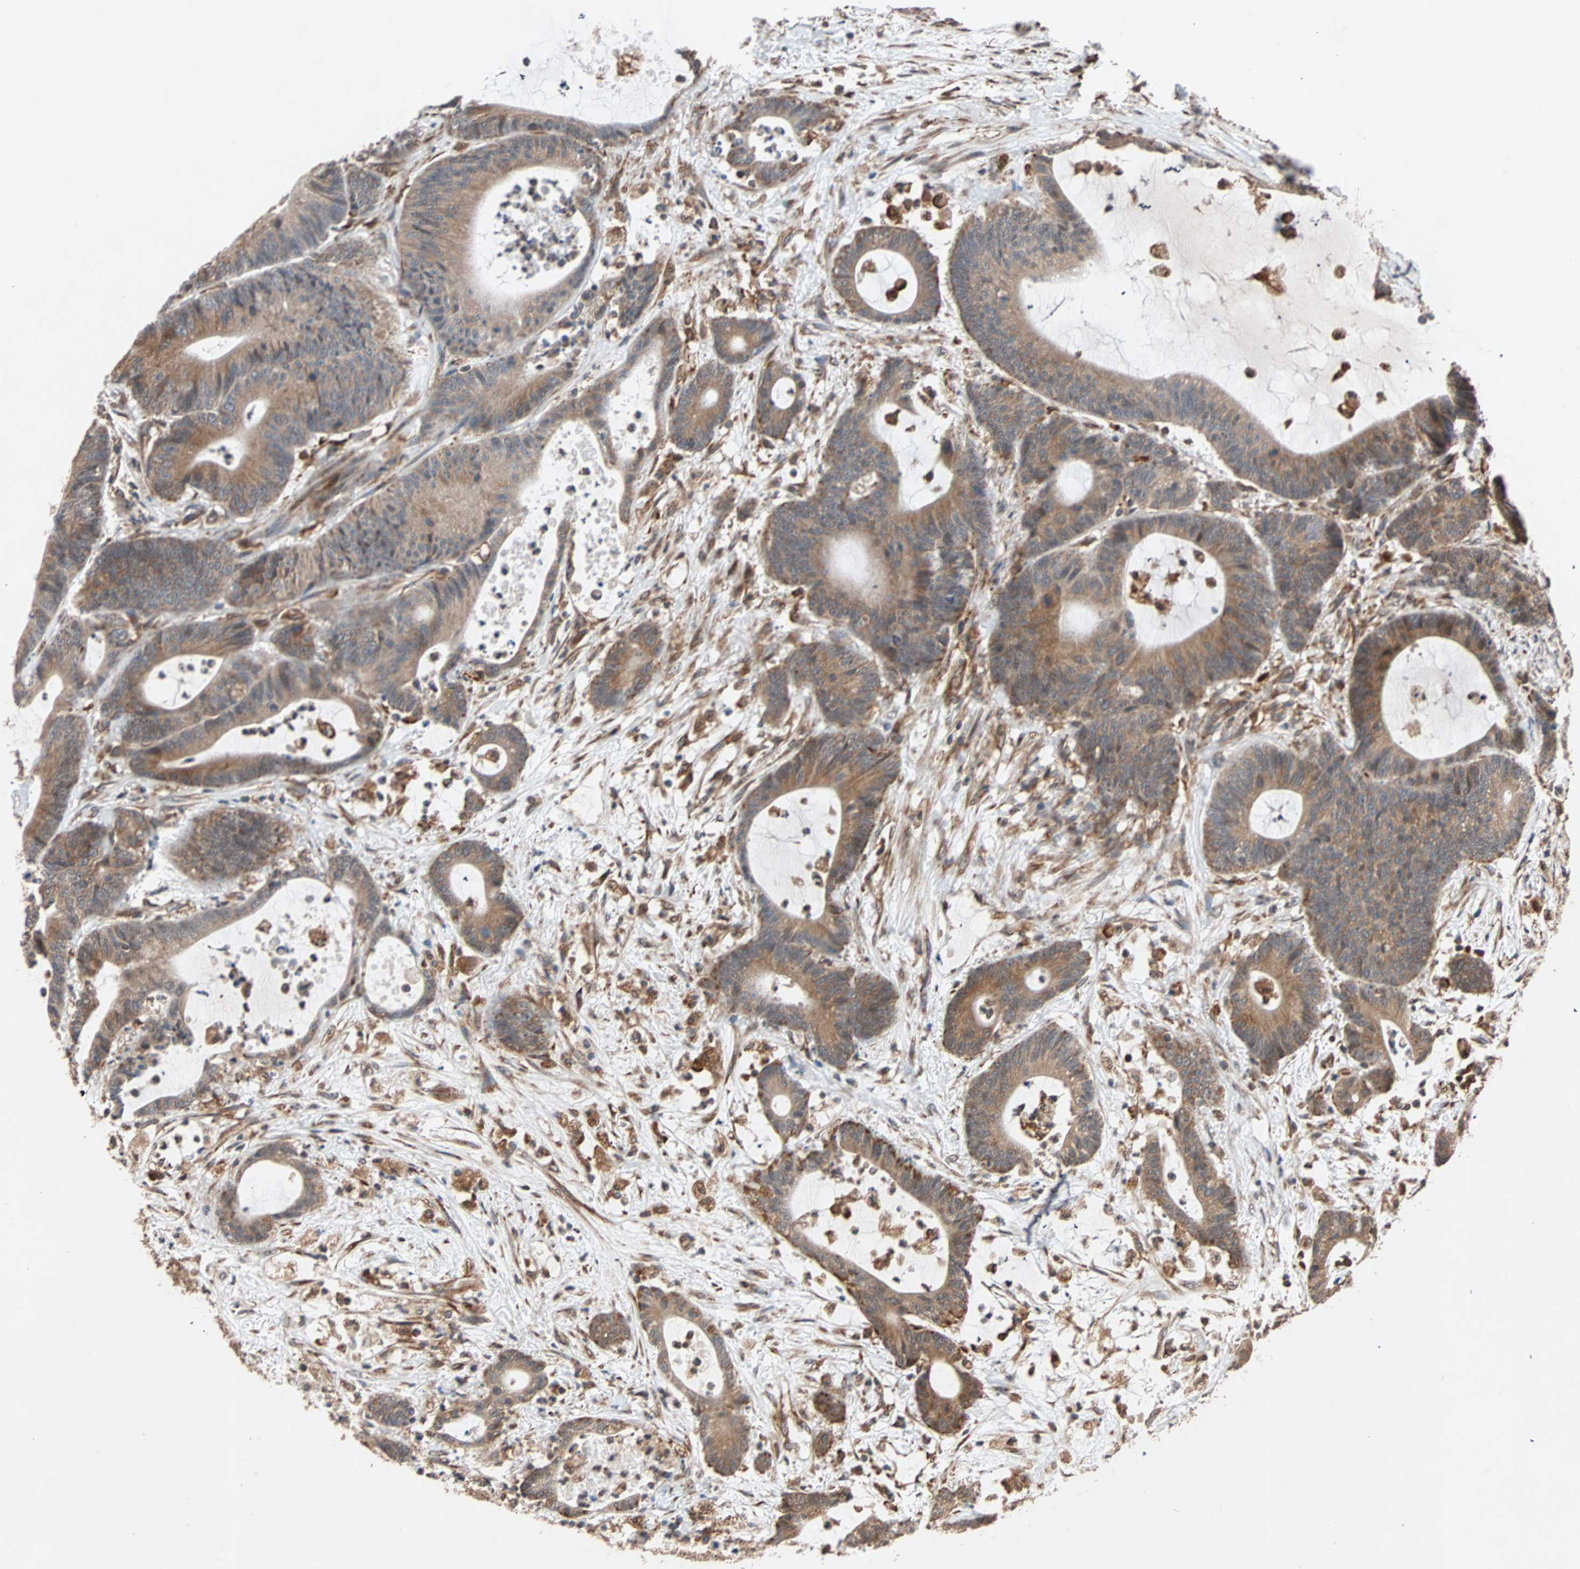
{"staining": {"intensity": "moderate", "quantity": ">75%", "location": "cytoplasmic/membranous"}, "tissue": "colorectal cancer", "cell_type": "Tumor cells", "image_type": "cancer", "snomed": [{"axis": "morphology", "description": "Adenocarcinoma, NOS"}, {"axis": "topography", "description": "Colon"}], "caption": "Protein staining by immunohistochemistry (IHC) demonstrates moderate cytoplasmic/membranous staining in approximately >75% of tumor cells in adenocarcinoma (colorectal).", "gene": "AUP1", "patient": {"sex": "female", "age": 84}}